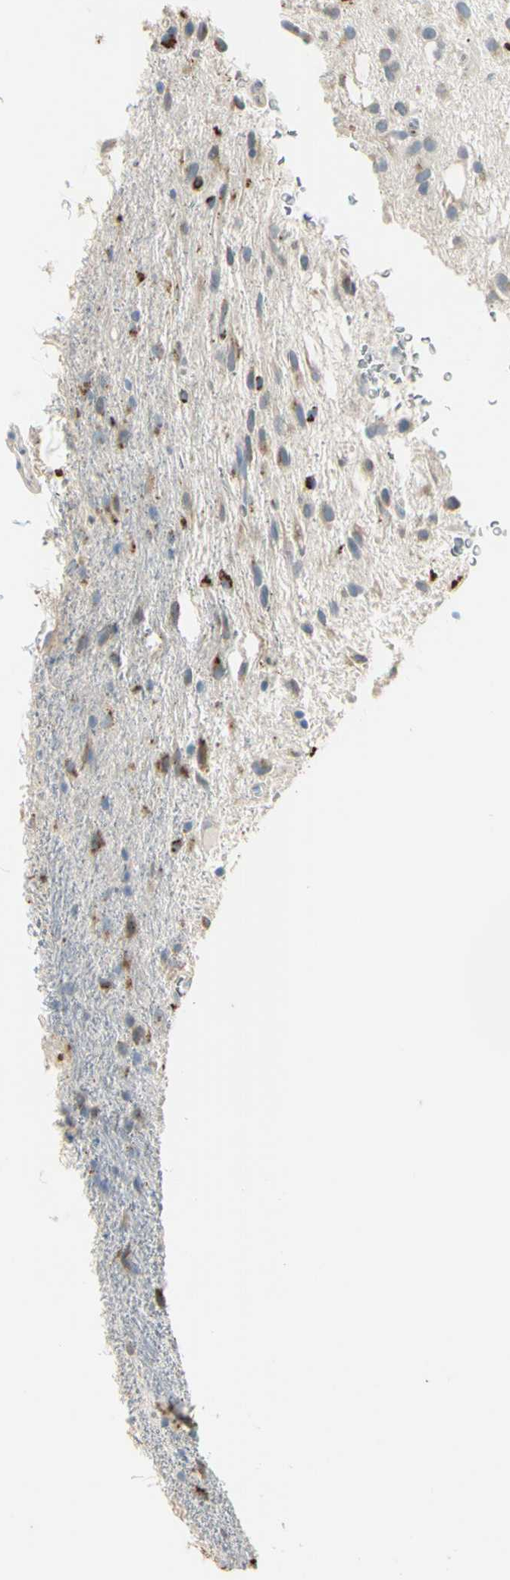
{"staining": {"intensity": "weak", "quantity": "25%-75%", "location": "cytoplasmic/membranous"}, "tissue": "glioma", "cell_type": "Tumor cells", "image_type": "cancer", "snomed": [{"axis": "morphology", "description": "Glioma, malignant, Low grade"}, {"axis": "topography", "description": "Brain"}], "caption": "DAB (3,3'-diaminobenzidine) immunohistochemical staining of glioma exhibits weak cytoplasmic/membranous protein expression in approximately 25%-75% of tumor cells.", "gene": "ANGPTL1", "patient": {"sex": "male", "age": 77}}